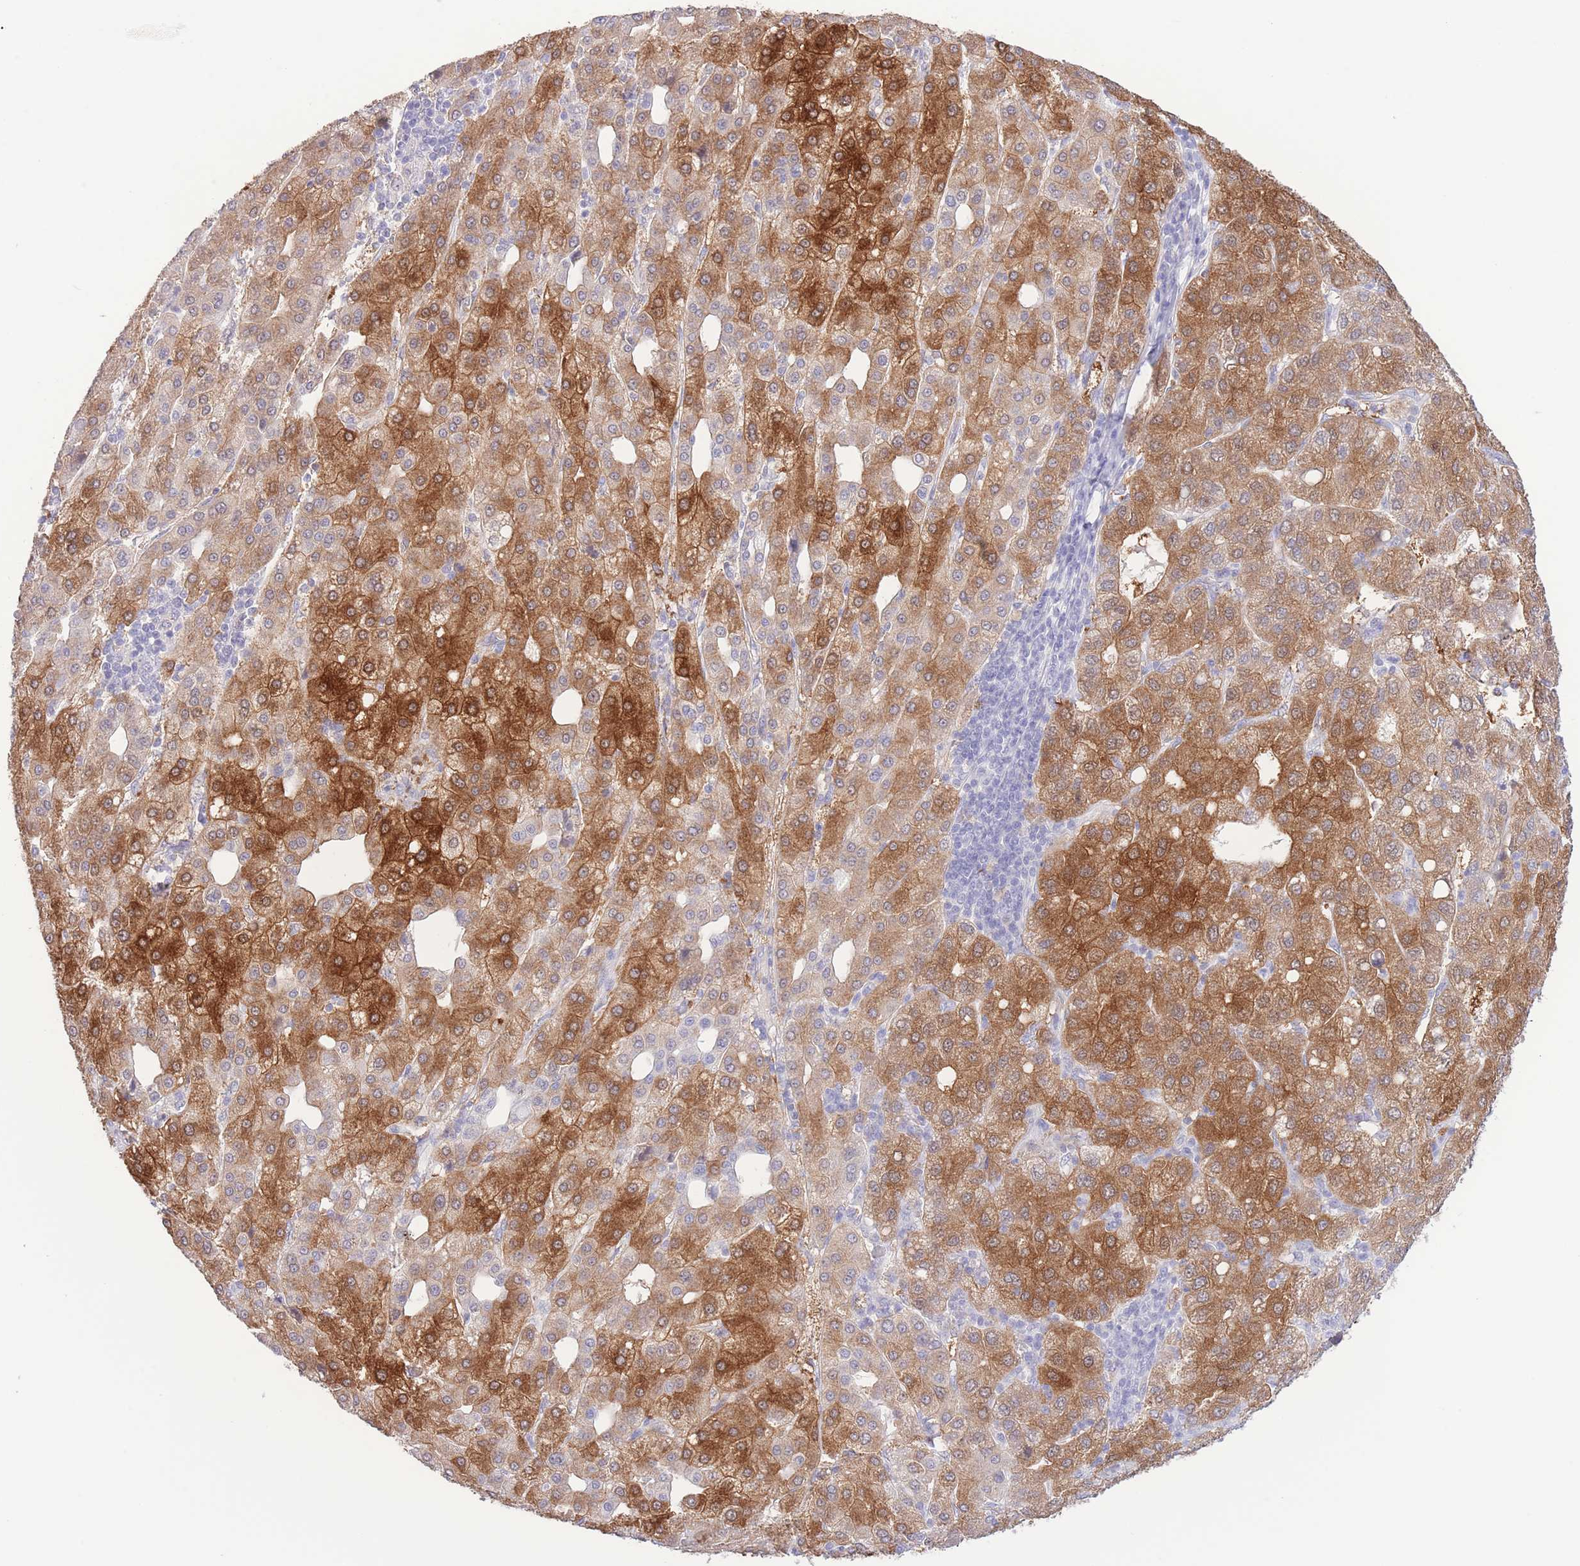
{"staining": {"intensity": "strong", "quantity": "25%-75%", "location": "cytoplasmic/membranous"}, "tissue": "liver cancer", "cell_type": "Tumor cells", "image_type": "cancer", "snomed": [{"axis": "morphology", "description": "Carcinoma, Hepatocellular, NOS"}, {"axis": "topography", "description": "Liver"}], "caption": "Immunohistochemistry (IHC) micrograph of human liver hepatocellular carcinoma stained for a protein (brown), which exhibits high levels of strong cytoplasmic/membranous positivity in approximately 25%-75% of tumor cells.", "gene": "PKLR", "patient": {"sex": "male", "age": 65}}